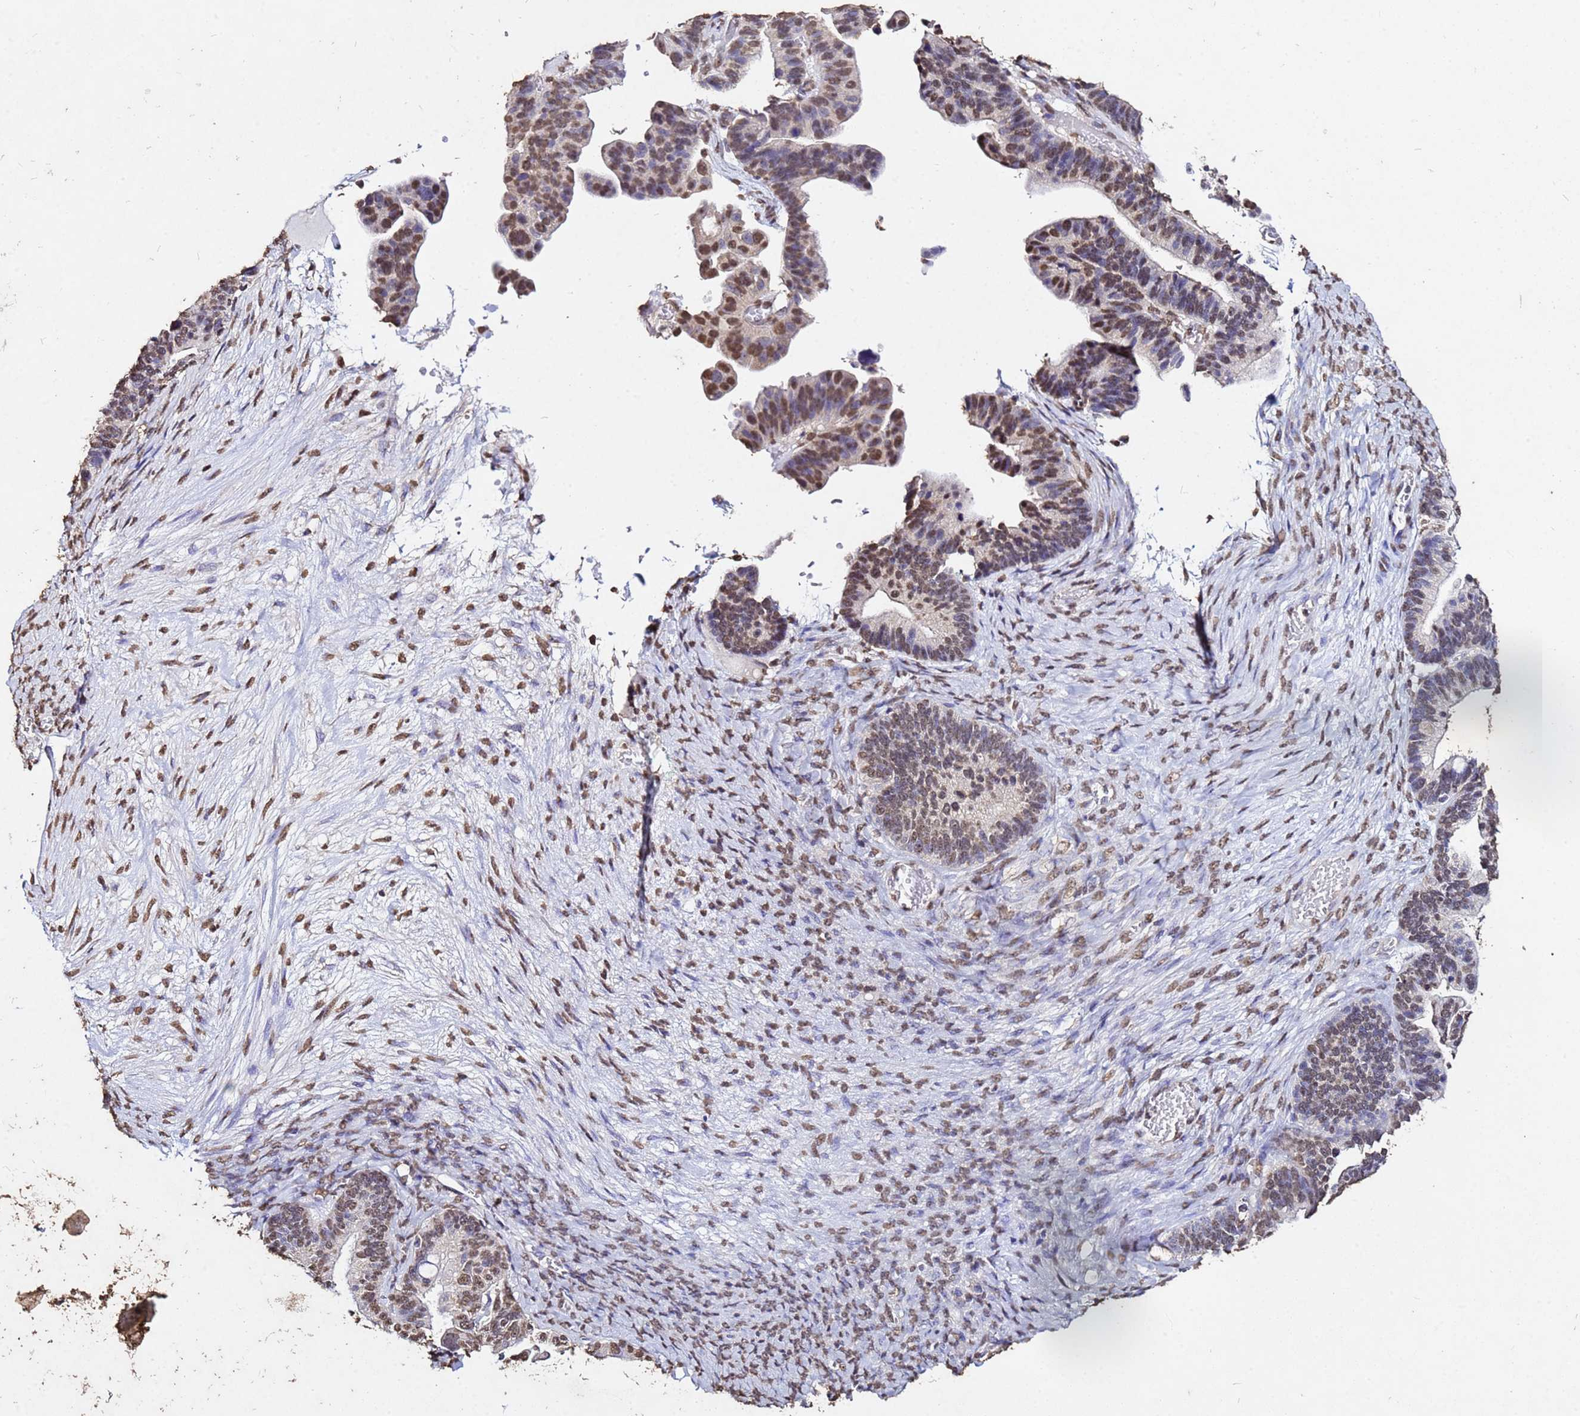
{"staining": {"intensity": "moderate", "quantity": ">75%", "location": "nuclear"}, "tissue": "ovarian cancer", "cell_type": "Tumor cells", "image_type": "cancer", "snomed": [{"axis": "morphology", "description": "Cystadenocarcinoma, serous, NOS"}, {"axis": "topography", "description": "Ovary"}], "caption": "There is medium levels of moderate nuclear staining in tumor cells of ovarian cancer, as demonstrated by immunohistochemical staining (brown color).", "gene": "MYOCD", "patient": {"sex": "female", "age": 56}}